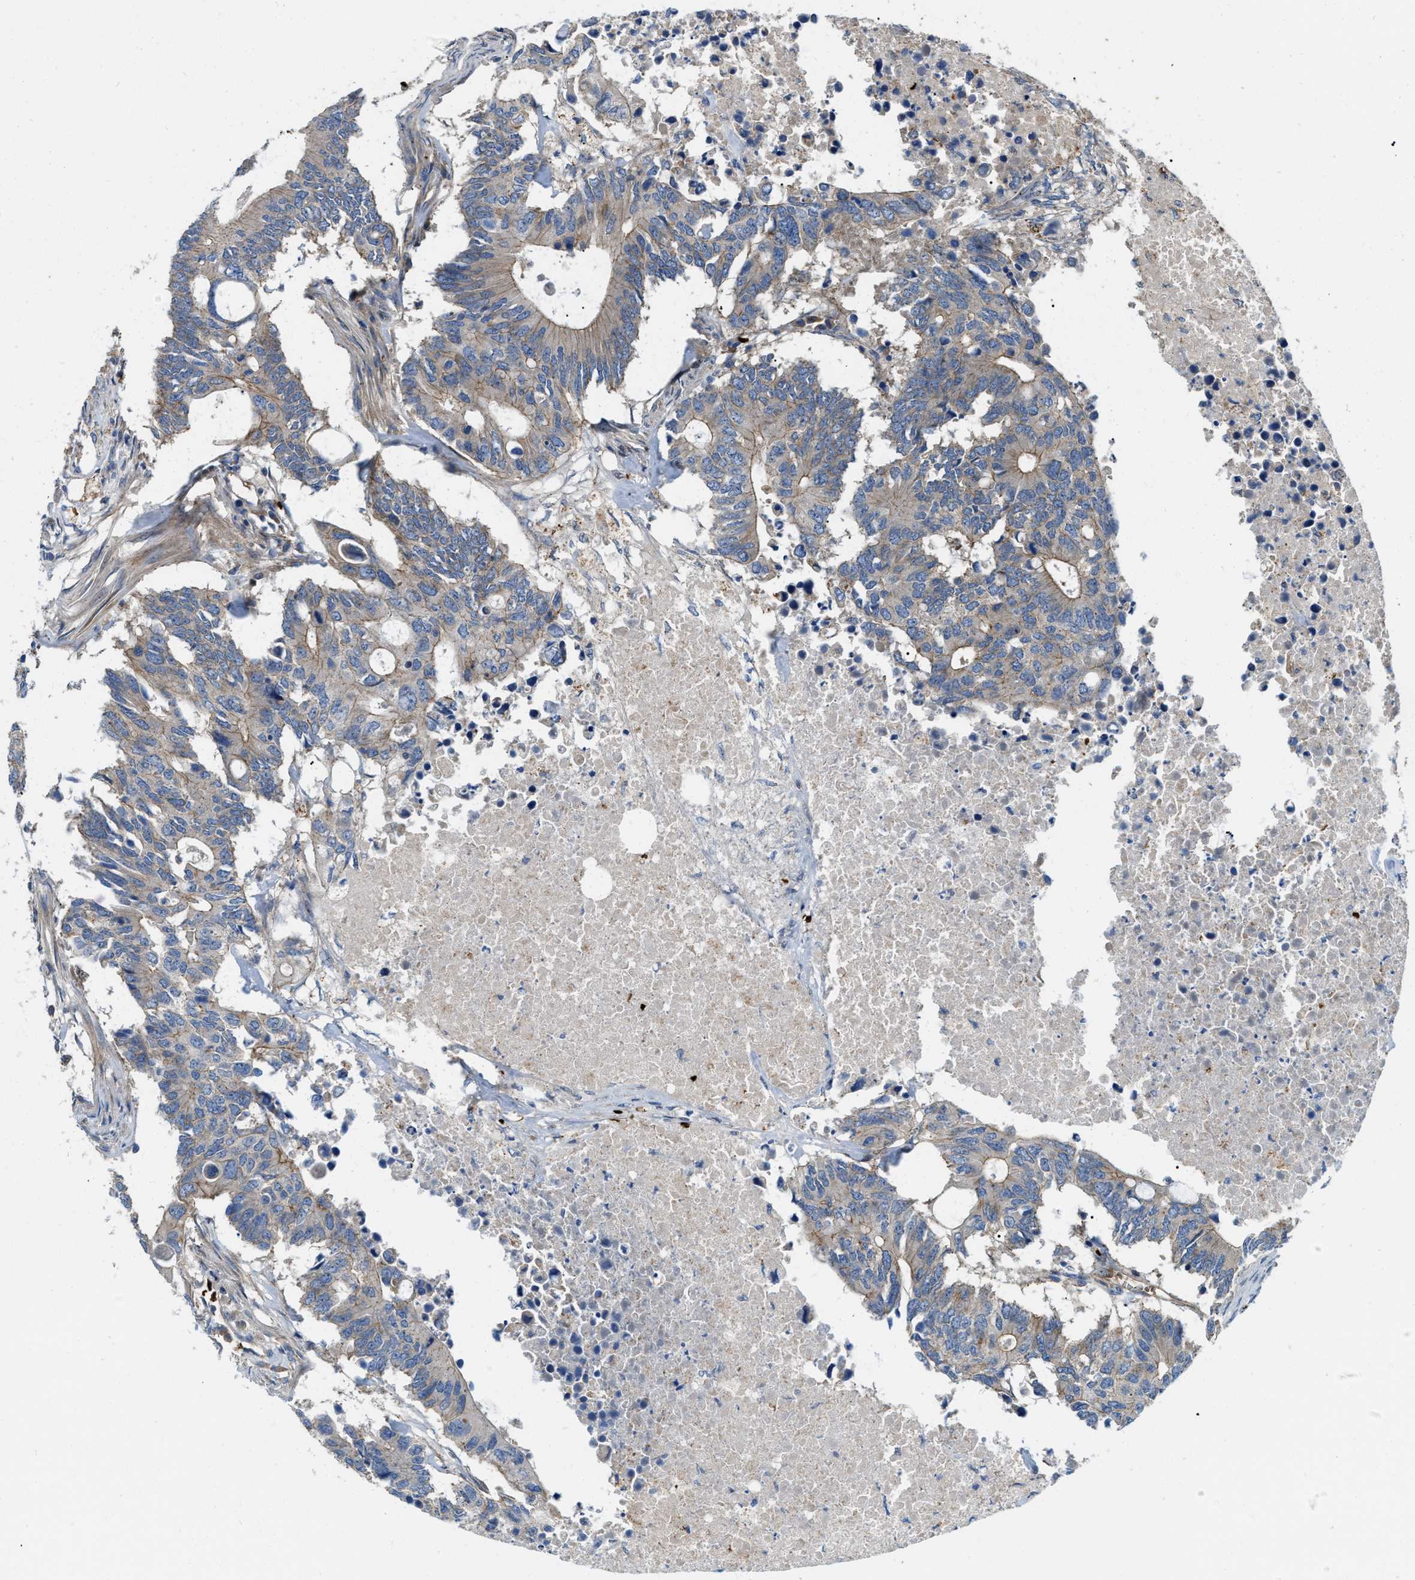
{"staining": {"intensity": "moderate", "quantity": "25%-75%", "location": "cytoplasmic/membranous"}, "tissue": "colorectal cancer", "cell_type": "Tumor cells", "image_type": "cancer", "snomed": [{"axis": "morphology", "description": "Adenocarcinoma, NOS"}, {"axis": "topography", "description": "Colon"}], "caption": "Colorectal cancer stained with DAB IHC demonstrates medium levels of moderate cytoplasmic/membranous positivity in approximately 25%-75% of tumor cells. (DAB (3,3'-diaminobenzidine) = brown stain, brightfield microscopy at high magnification).", "gene": "ERC1", "patient": {"sex": "male", "age": 71}}